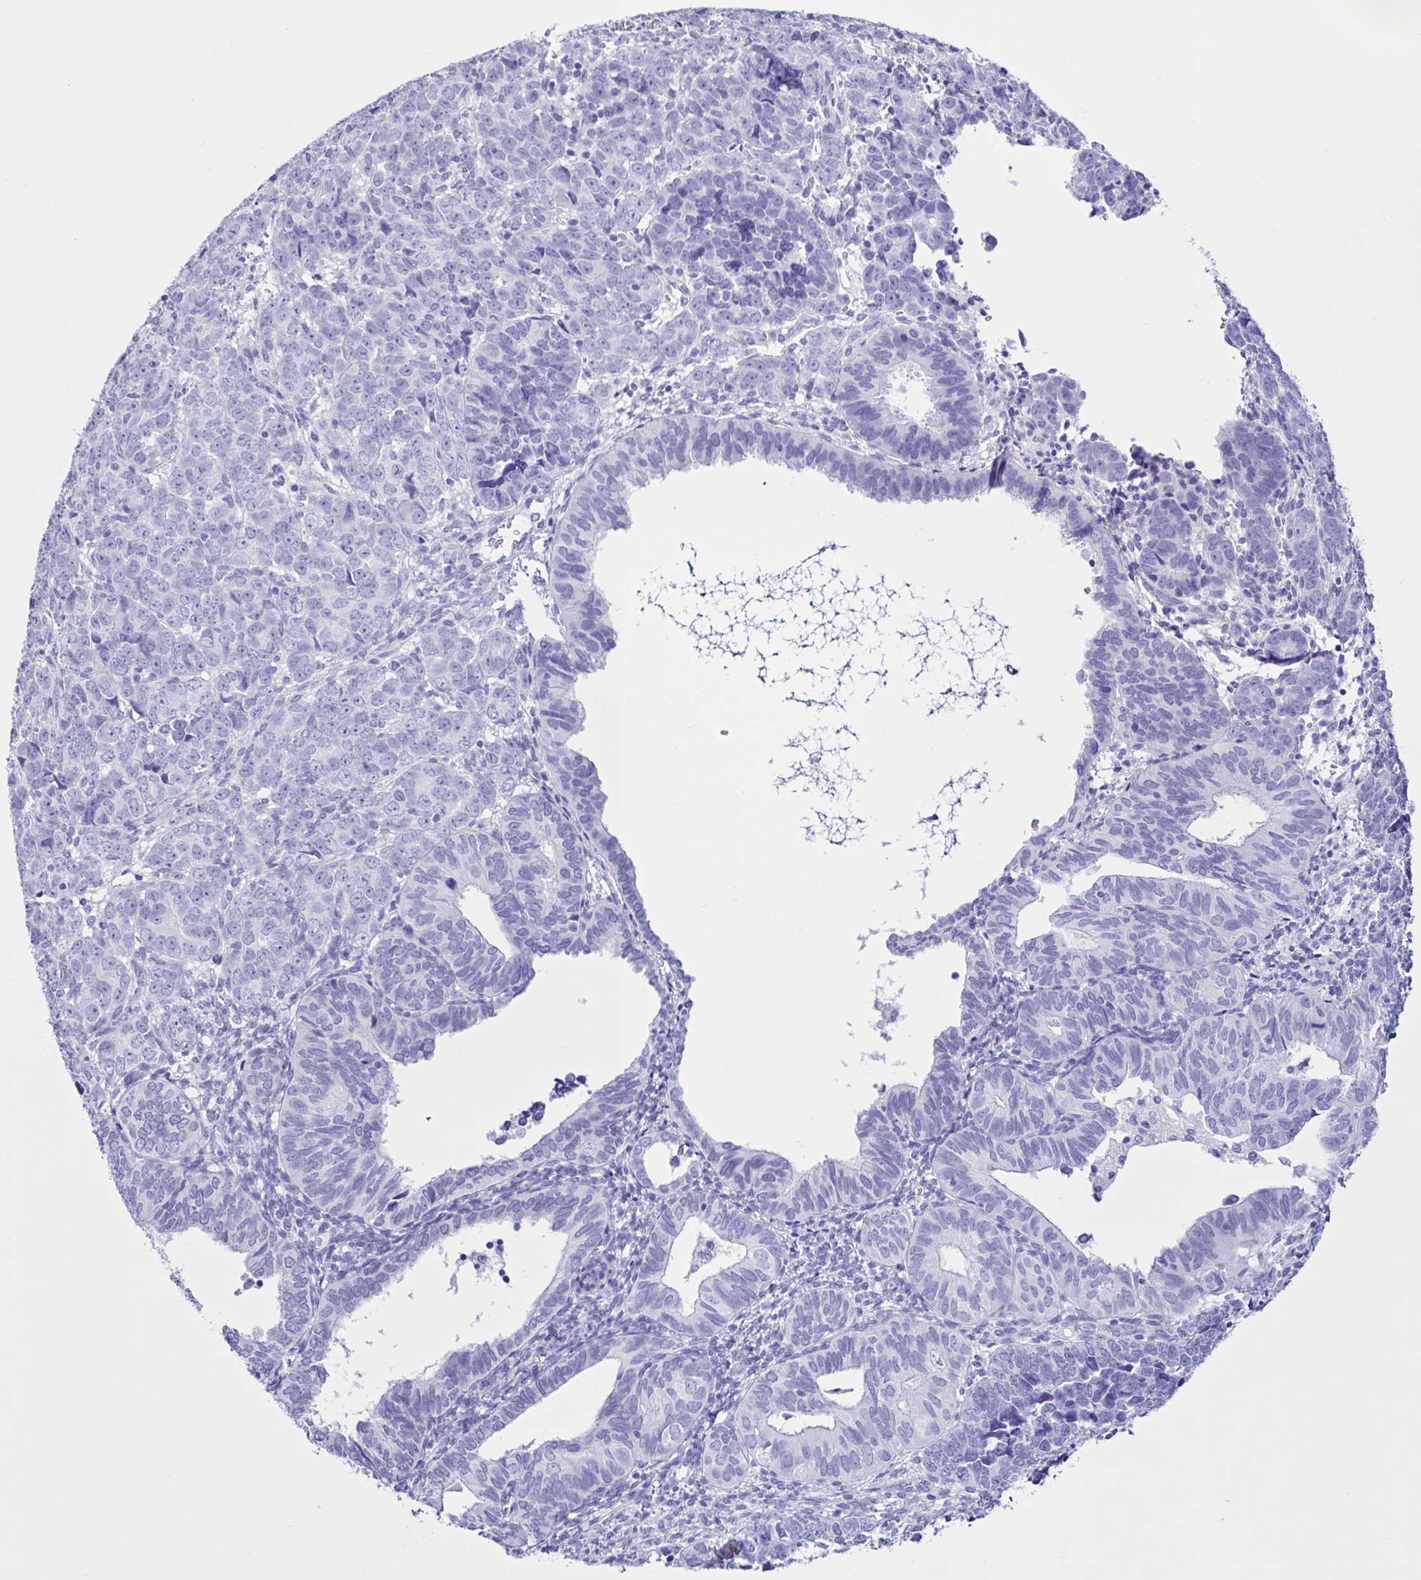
{"staining": {"intensity": "negative", "quantity": "none", "location": "none"}, "tissue": "endometrial cancer", "cell_type": "Tumor cells", "image_type": "cancer", "snomed": [{"axis": "morphology", "description": "Adenocarcinoma, NOS"}, {"axis": "topography", "description": "Endometrium"}], "caption": "Adenocarcinoma (endometrial) stained for a protein using immunohistochemistry (IHC) displays no expression tumor cells.", "gene": "PIGF", "patient": {"sex": "female", "age": 82}}